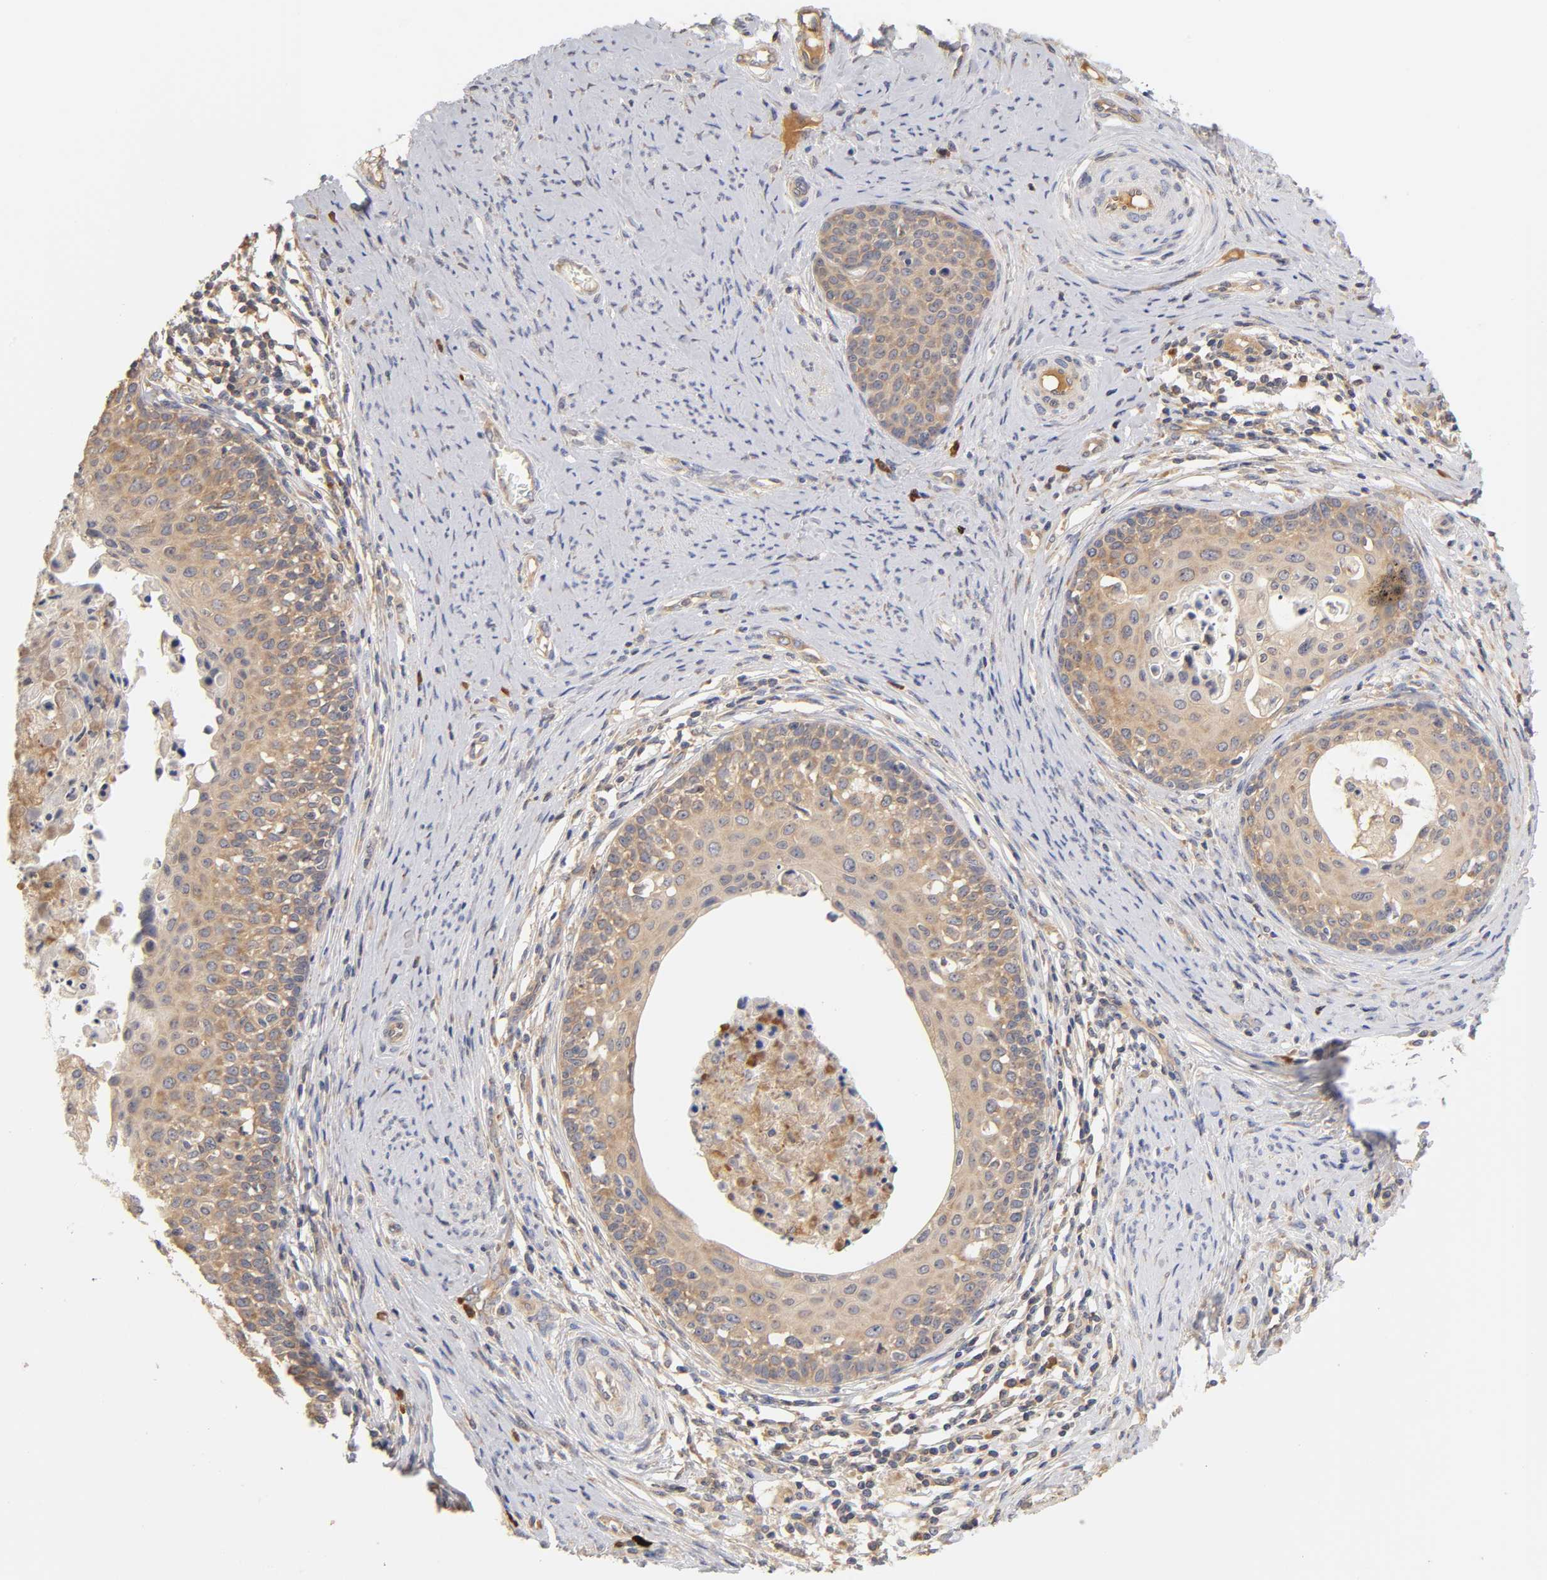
{"staining": {"intensity": "moderate", "quantity": ">75%", "location": "cytoplasmic/membranous"}, "tissue": "cervical cancer", "cell_type": "Tumor cells", "image_type": "cancer", "snomed": [{"axis": "morphology", "description": "Squamous cell carcinoma, NOS"}, {"axis": "morphology", "description": "Adenocarcinoma, NOS"}, {"axis": "topography", "description": "Cervix"}], "caption": "Tumor cells display medium levels of moderate cytoplasmic/membranous positivity in approximately >75% of cells in human cervical adenocarcinoma.", "gene": "RPS29", "patient": {"sex": "female", "age": 52}}